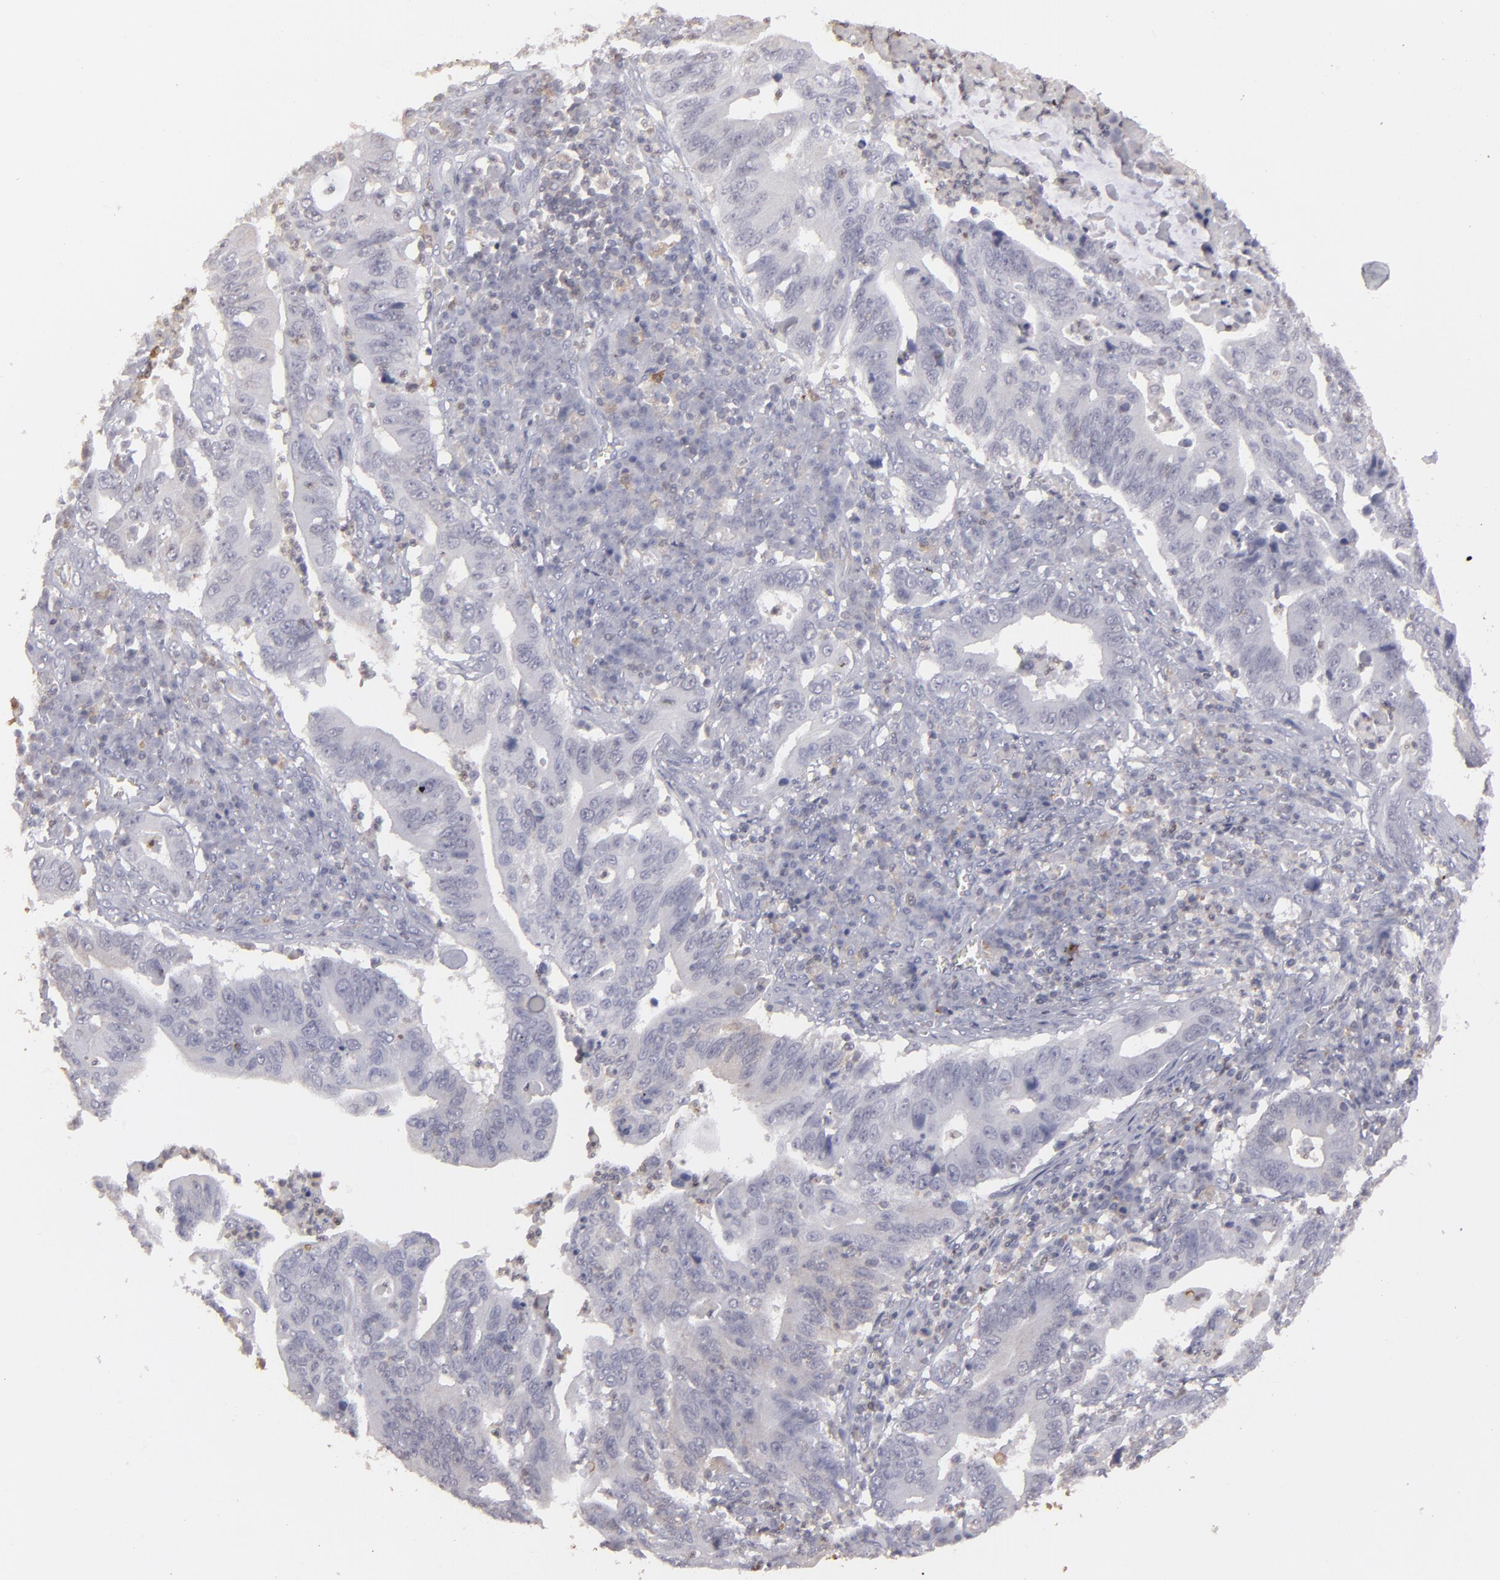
{"staining": {"intensity": "negative", "quantity": "none", "location": "none"}, "tissue": "stomach cancer", "cell_type": "Tumor cells", "image_type": "cancer", "snomed": [{"axis": "morphology", "description": "Adenocarcinoma, NOS"}, {"axis": "topography", "description": "Stomach, upper"}], "caption": "Adenocarcinoma (stomach) stained for a protein using immunohistochemistry (IHC) reveals no staining tumor cells.", "gene": "SEMA3G", "patient": {"sex": "male", "age": 63}}